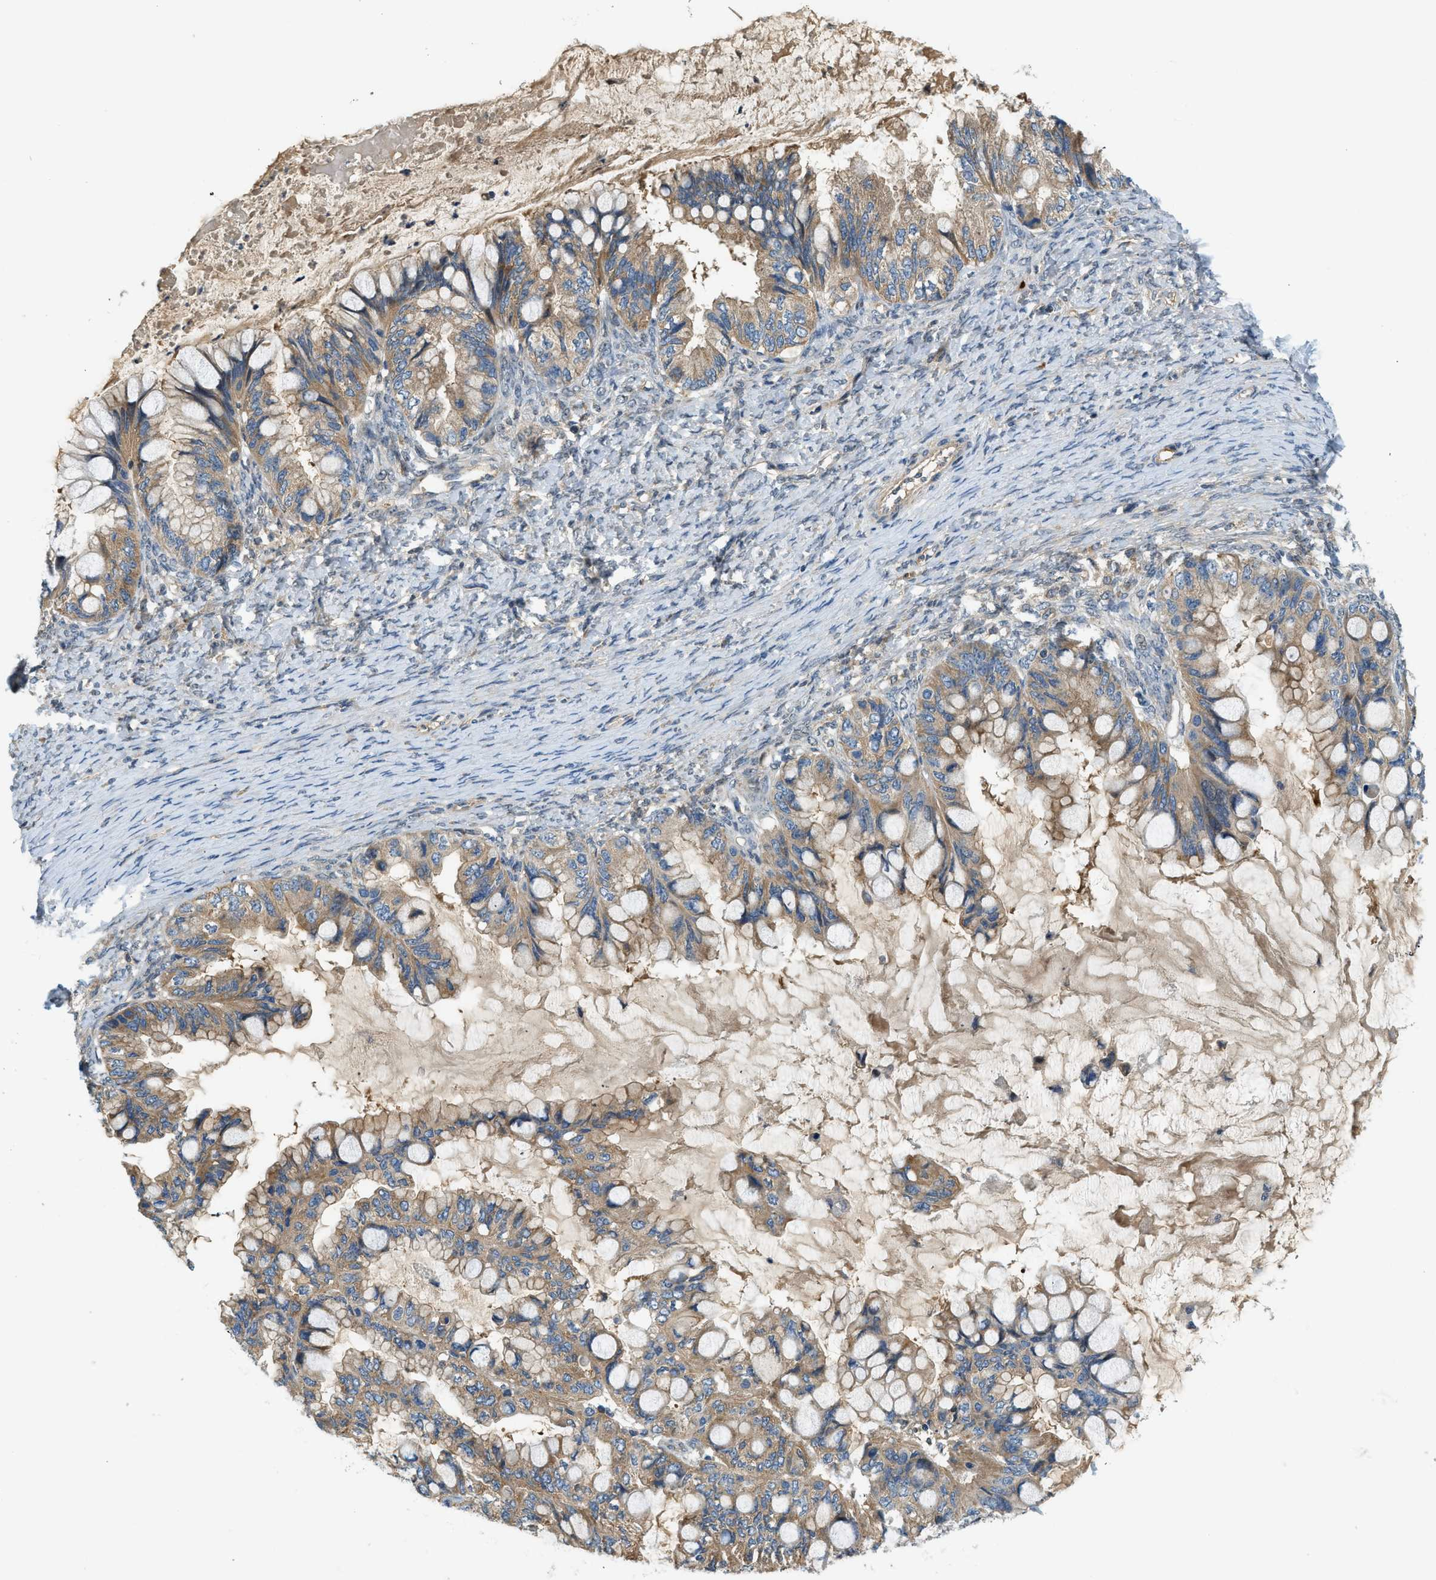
{"staining": {"intensity": "weak", "quantity": ">75%", "location": "cytoplasmic/membranous"}, "tissue": "ovarian cancer", "cell_type": "Tumor cells", "image_type": "cancer", "snomed": [{"axis": "morphology", "description": "Cystadenocarcinoma, mucinous, NOS"}, {"axis": "topography", "description": "Ovary"}], "caption": "Immunohistochemical staining of human ovarian cancer (mucinous cystadenocarcinoma) displays weak cytoplasmic/membranous protein staining in approximately >75% of tumor cells.", "gene": "KCNK1", "patient": {"sex": "female", "age": 80}}